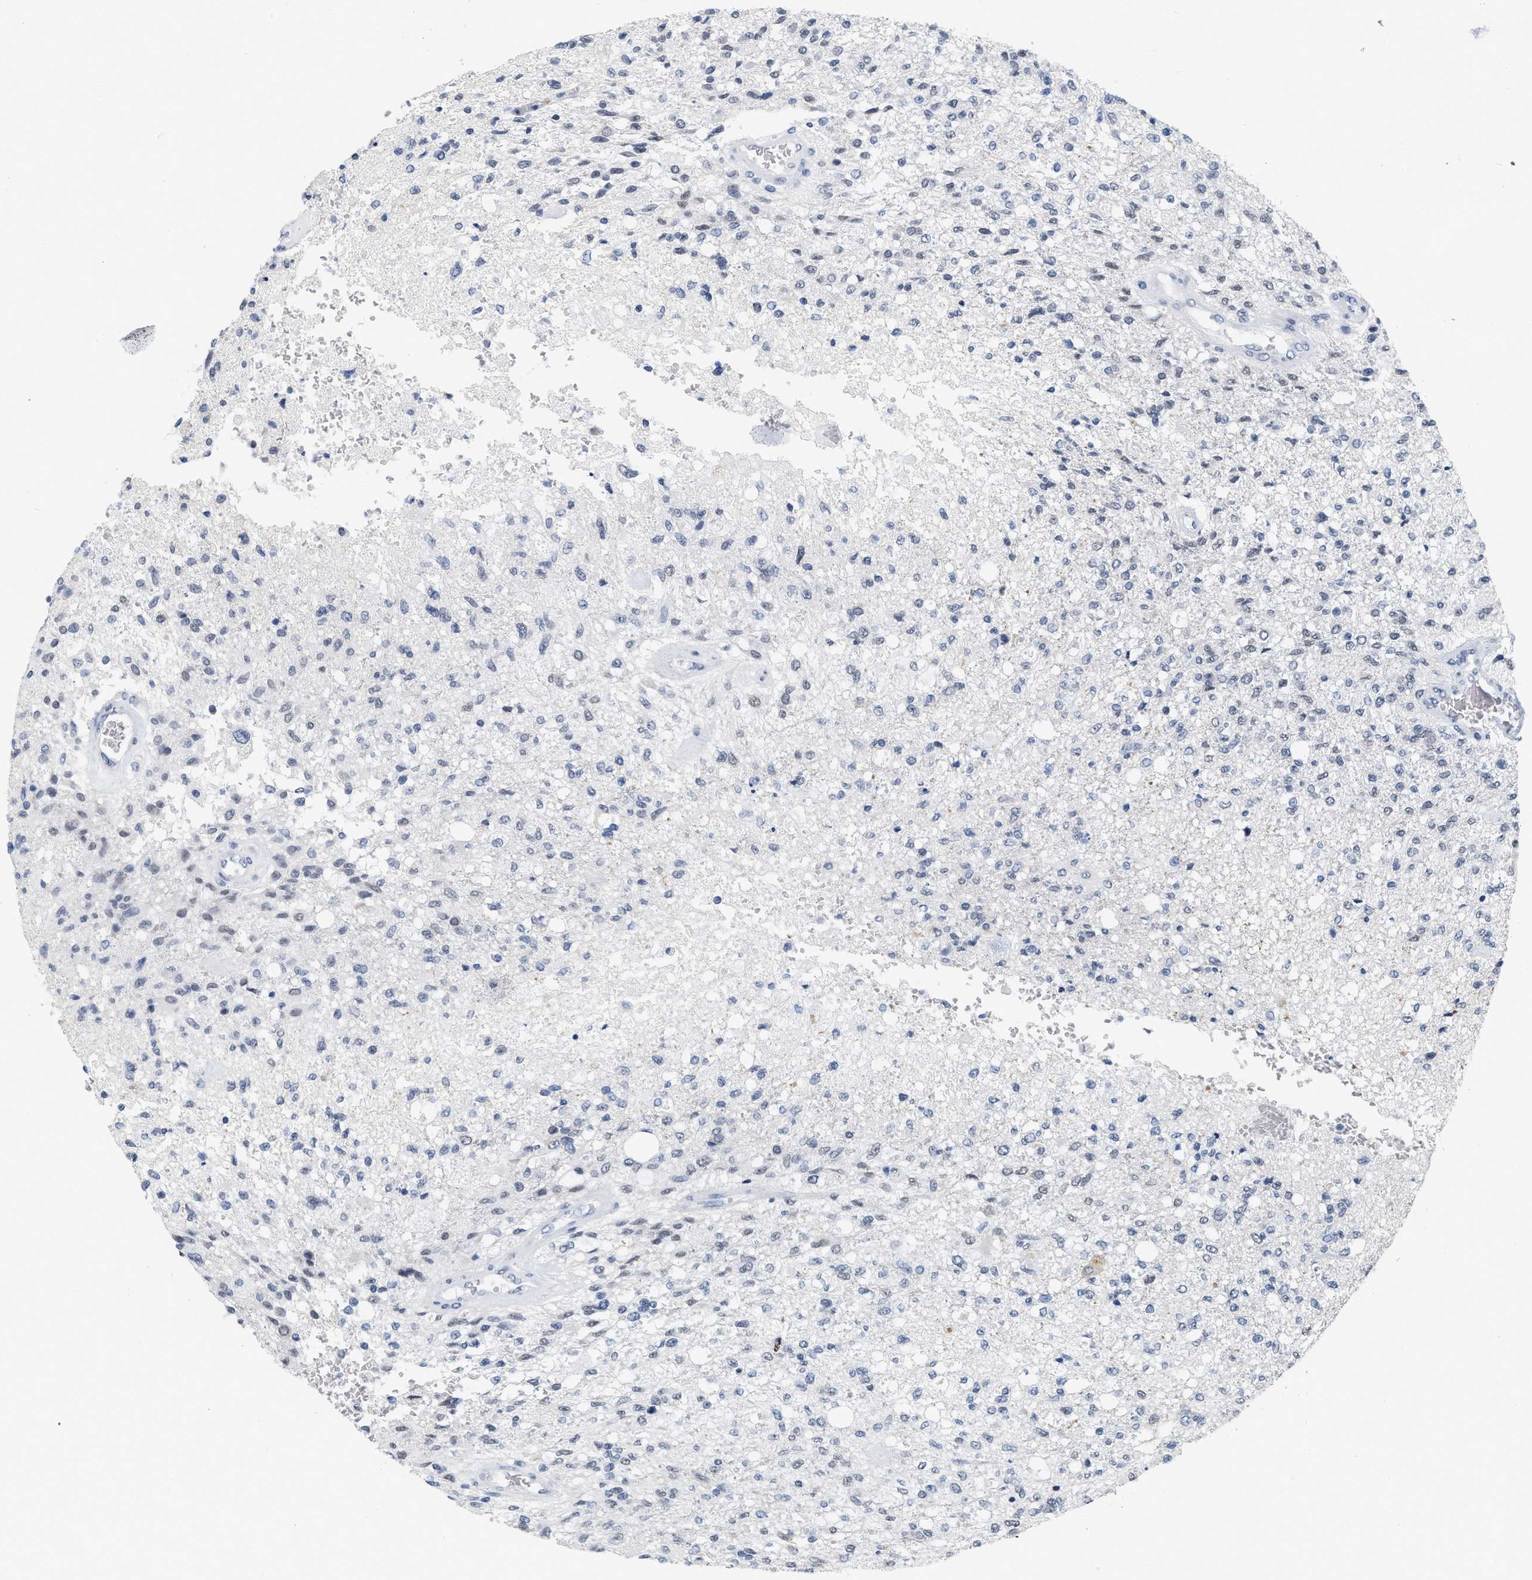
{"staining": {"intensity": "negative", "quantity": "none", "location": "none"}, "tissue": "glioma", "cell_type": "Tumor cells", "image_type": "cancer", "snomed": [{"axis": "morphology", "description": "Normal tissue, NOS"}, {"axis": "morphology", "description": "Glioma, malignant, High grade"}, {"axis": "topography", "description": "Cerebral cortex"}], "caption": "High magnification brightfield microscopy of glioma stained with DAB (3,3'-diaminobenzidine) (brown) and counterstained with hematoxylin (blue): tumor cells show no significant expression. (DAB (3,3'-diaminobenzidine) immunohistochemistry (IHC) with hematoxylin counter stain).", "gene": "XIRP1", "patient": {"sex": "male", "age": 77}}